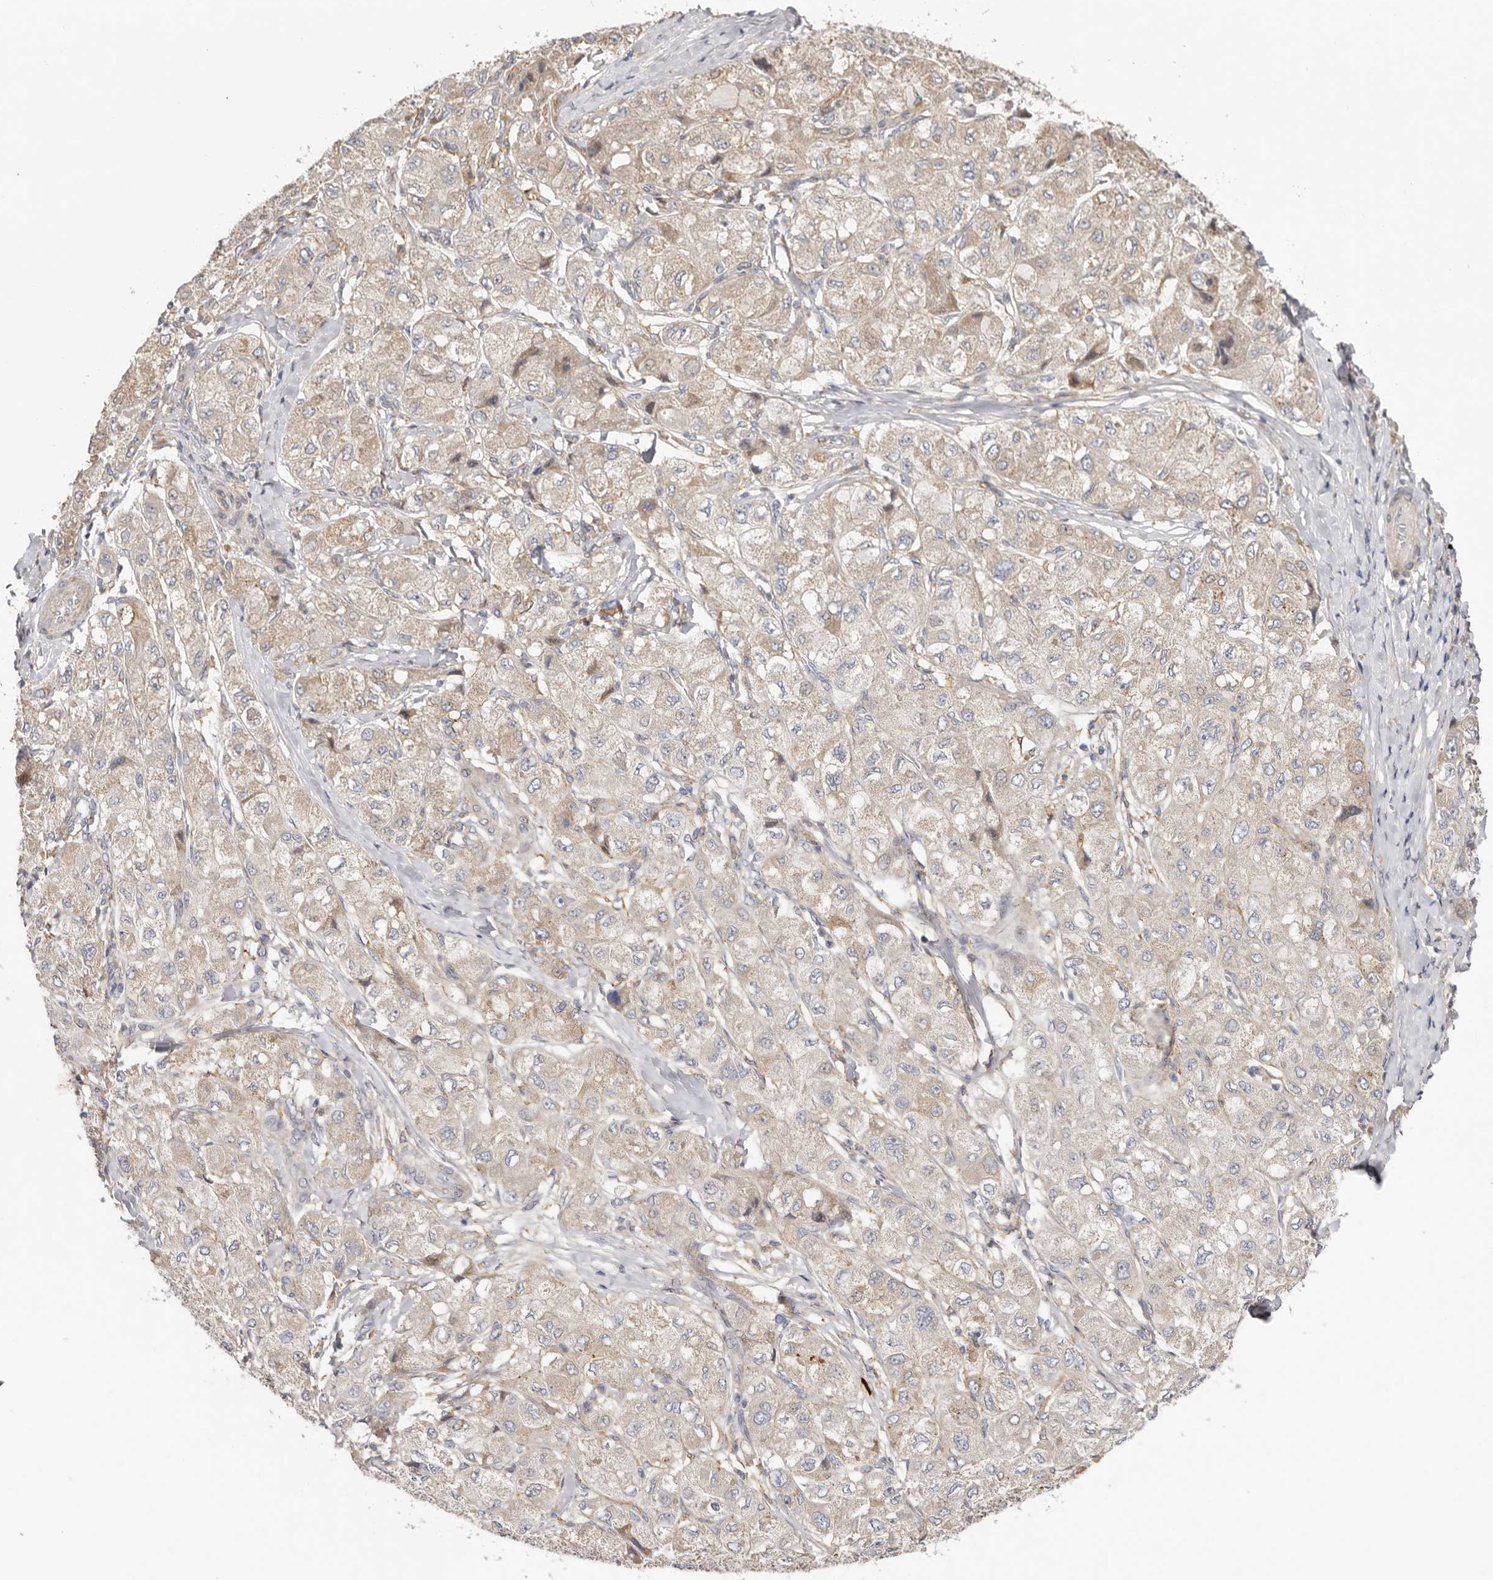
{"staining": {"intensity": "weak", "quantity": "25%-75%", "location": "cytoplasmic/membranous"}, "tissue": "liver cancer", "cell_type": "Tumor cells", "image_type": "cancer", "snomed": [{"axis": "morphology", "description": "Carcinoma, Hepatocellular, NOS"}, {"axis": "topography", "description": "Liver"}], "caption": "DAB (3,3'-diaminobenzidine) immunohistochemical staining of hepatocellular carcinoma (liver) displays weak cytoplasmic/membranous protein expression in approximately 25%-75% of tumor cells. (brown staining indicates protein expression, while blue staining denotes nuclei).", "gene": "MSRB2", "patient": {"sex": "male", "age": 80}}